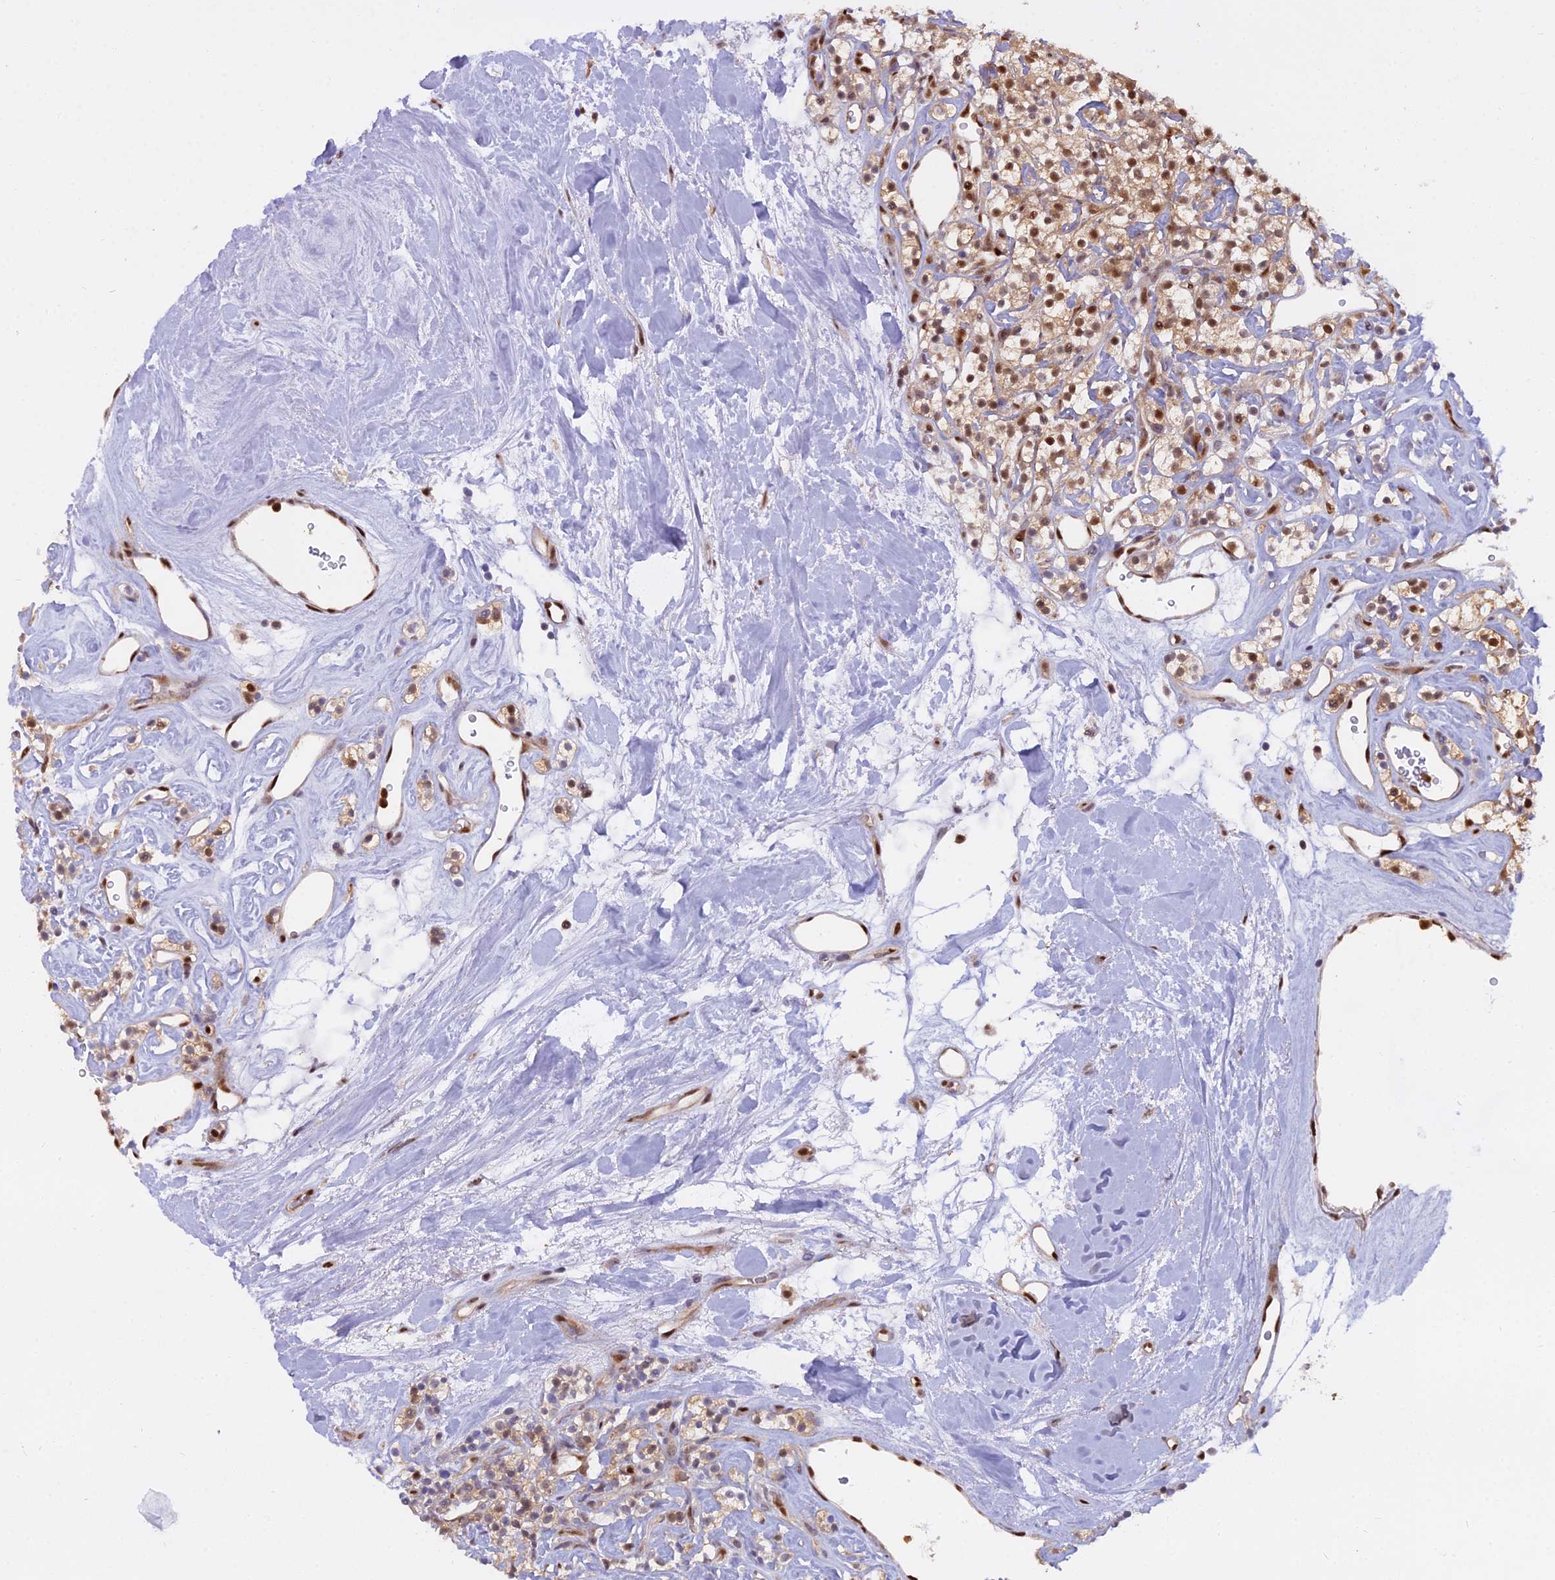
{"staining": {"intensity": "moderate", "quantity": ">75%", "location": "cytoplasmic/membranous,nuclear"}, "tissue": "renal cancer", "cell_type": "Tumor cells", "image_type": "cancer", "snomed": [{"axis": "morphology", "description": "Adenocarcinoma, NOS"}, {"axis": "topography", "description": "Kidney"}], "caption": "There is medium levels of moderate cytoplasmic/membranous and nuclear staining in tumor cells of renal cancer (adenocarcinoma), as demonstrated by immunohistochemical staining (brown color).", "gene": "NPEPL1", "patient": {"sex": "male", "age": 77}}